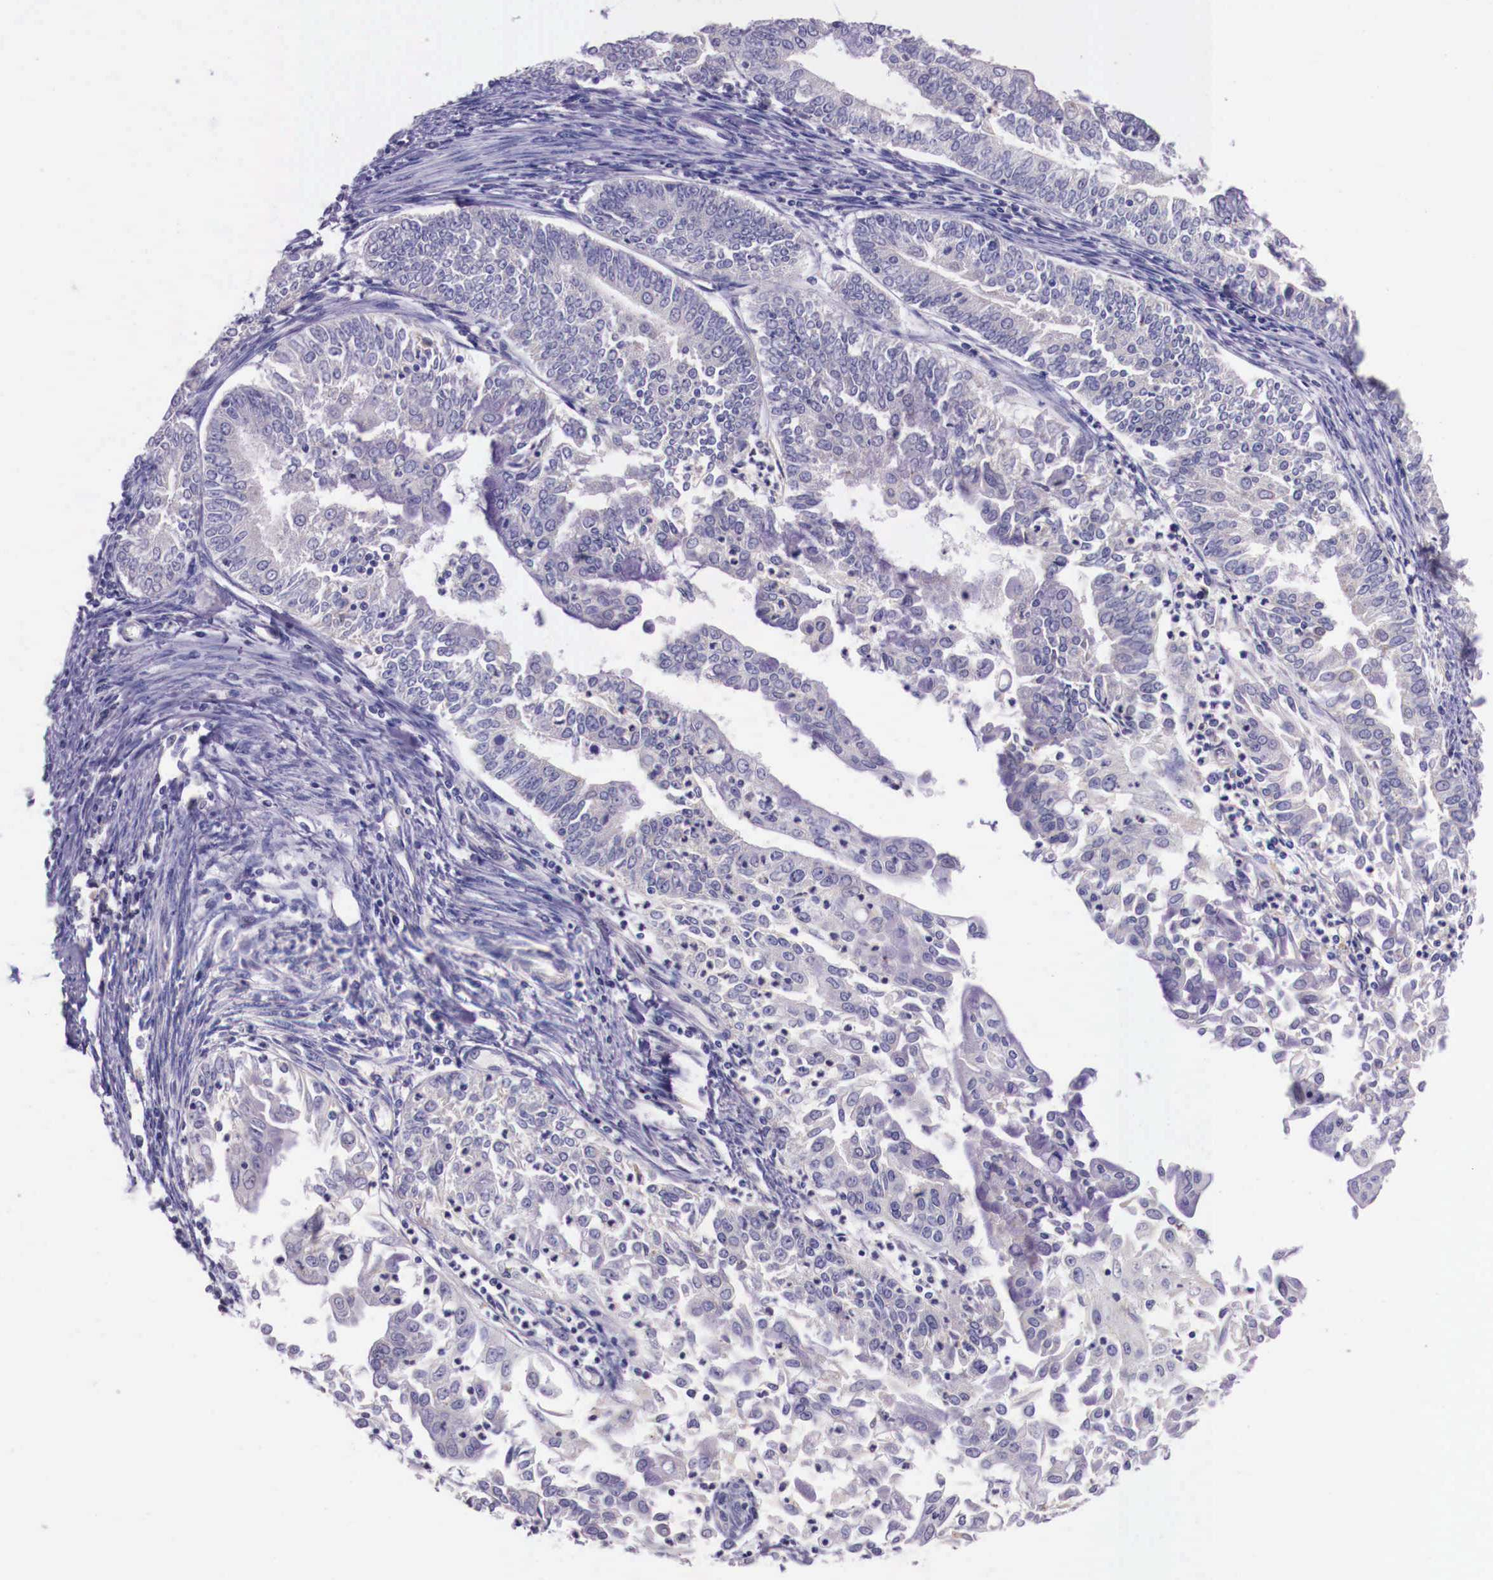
{"staining": {"intensity": "negative", "quantity": "none", "location": "none"}, "tissue": "endometrial cancer", "cell_type": "Tumor cells", "image_type": "cancer", "snomed": [{"axis": "morphology", "description": "Adenocarcinoma, NOS"}, {"axis": "topography", "description": "Endometrium"}], "caption": "Endometrial cancer was stained to show a protein in brown. There is no significant expression in tumor cells. Brightfield microscopy of IHC stained with DAB (3,3'-diaminobenzidine) (brown) and hematoxylin (blue), captured at high magnification.", "gene": "GRIPAP1", "patient": {"sex": "female", "age": 75}}